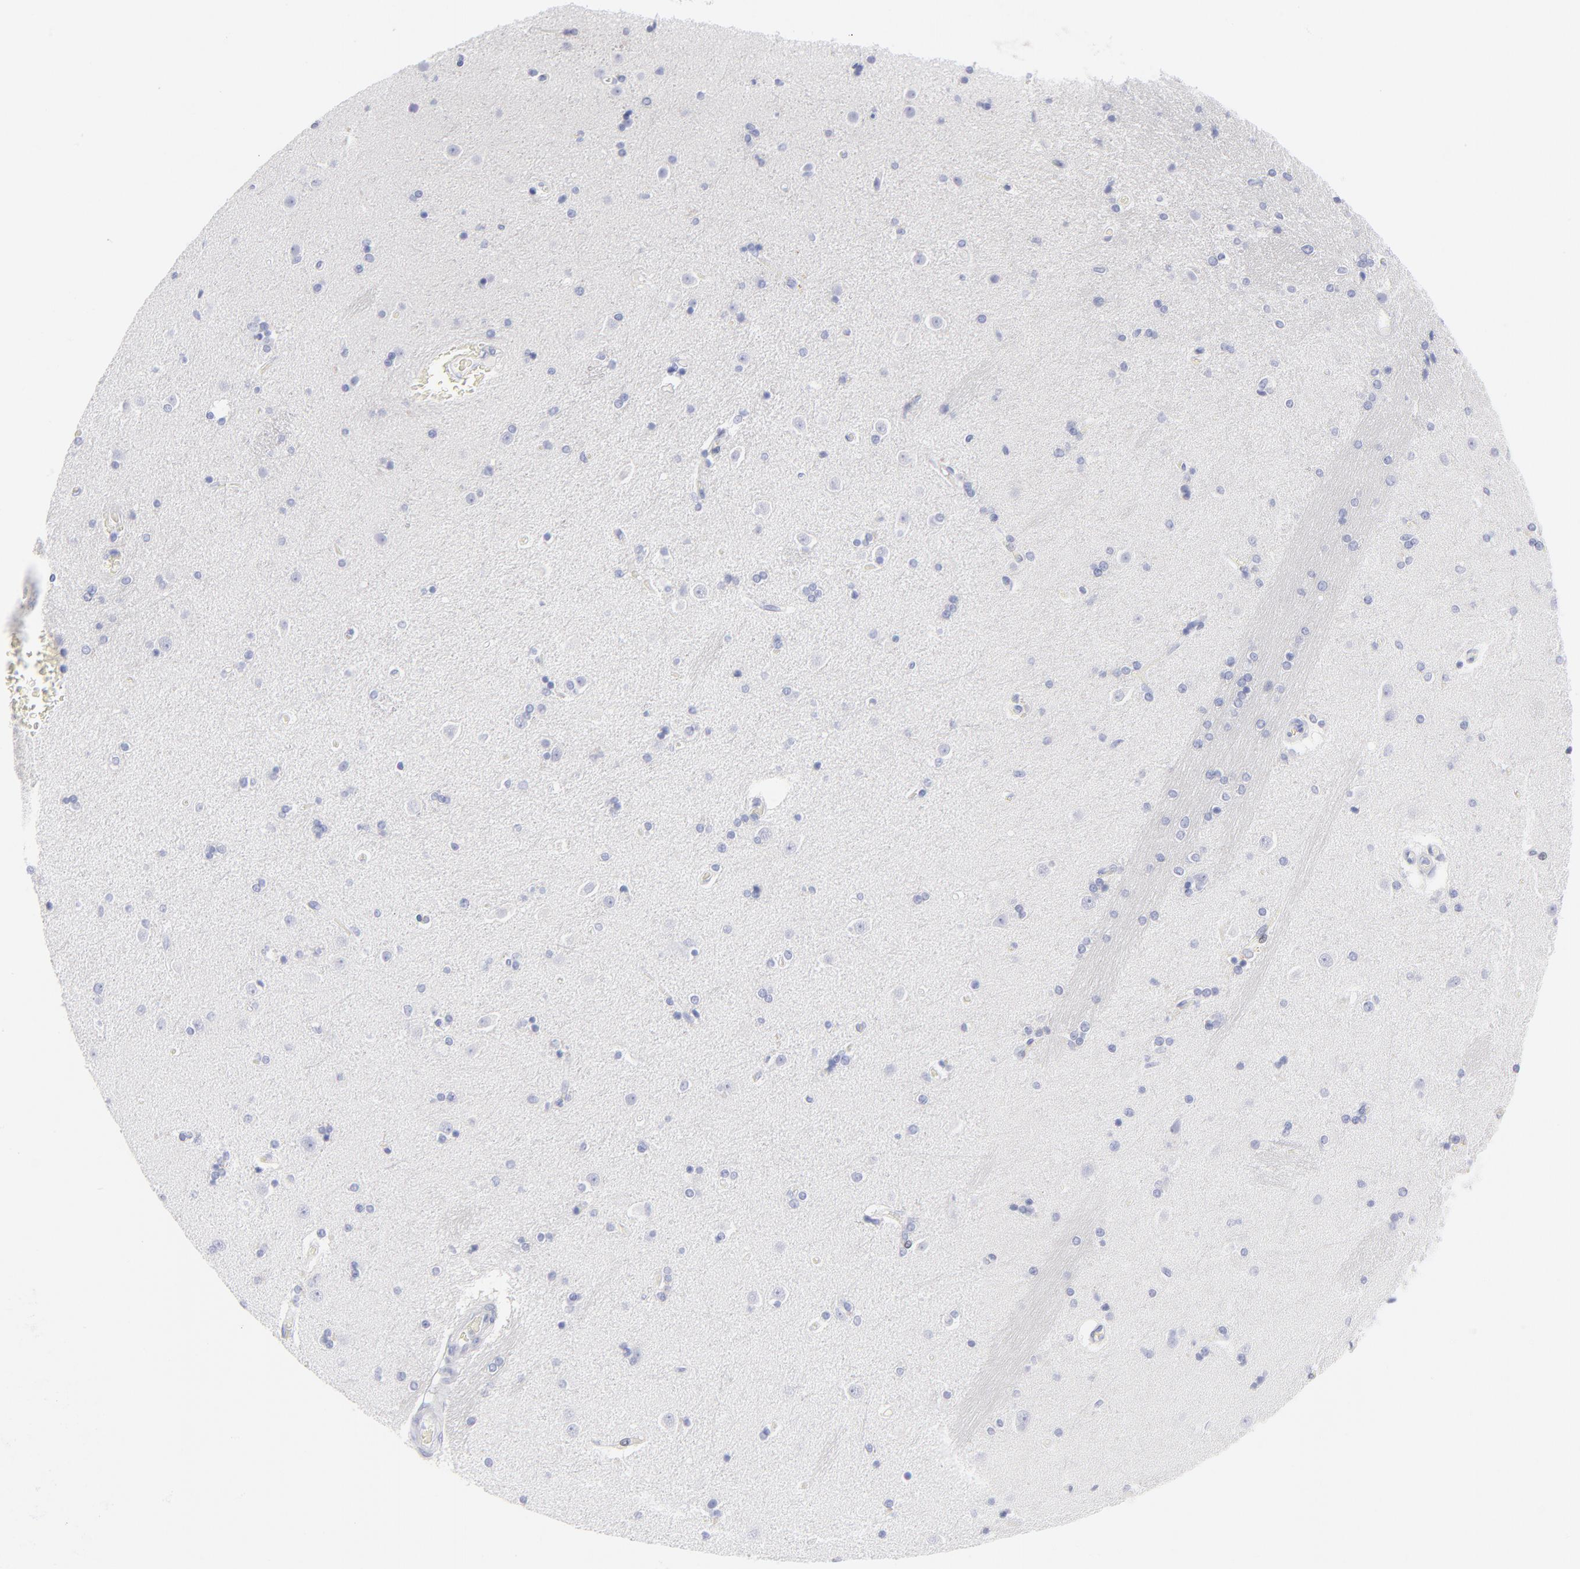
{"staining": {"intensity": "negative", "quantity": "none", "location": "none"}, "tissue": "caudate", "cell_type": "Glial cells", "image_type": "normal", "snomed": [{"axis": "morphology", "description": "Normal tissue, NOS"}, {"axis": "topography", "description": "Lateral ventricle wall"}], "caption": "A histopathology image of human caudate is negative for staining in glial cells.", "gene": "CCNB1", "patient": {"sex": "female", "age": 54}}